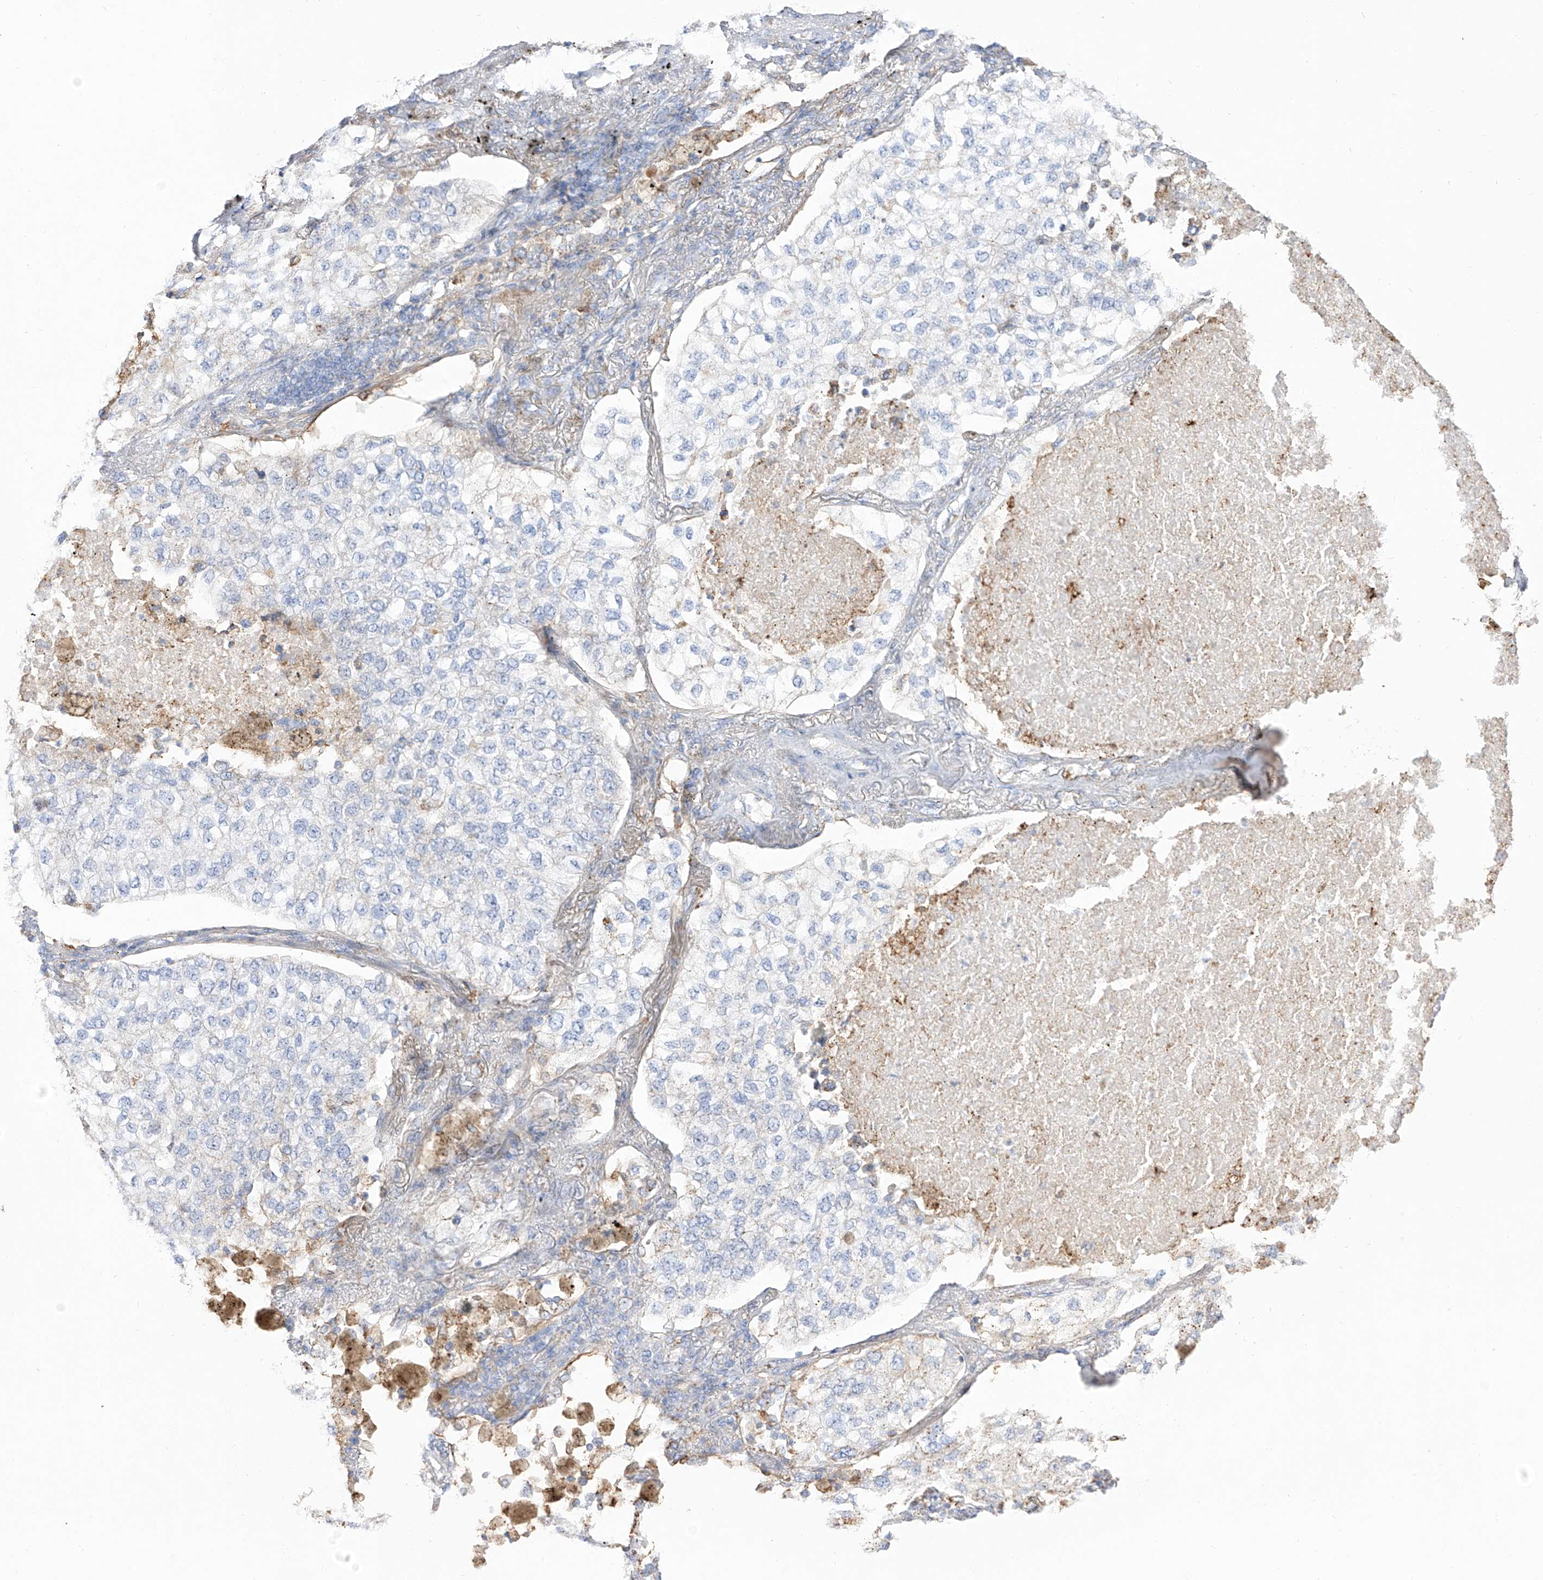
{"staining": {"intensity": "negative", "quantity": "none", "location": "none"}, "tissue": "lung cancer", "cell_type": "Tumor cells", "image_type": "cancer", "snomed": [{"axis": "morphology", "description": "Adenocarcinoma, NOS"}, {"axis": "topography", "description": "Lung"}], "caption": "Human lung adenocarcinoma stained for a protein using IHC shows no staining in tumor cells.", "gene": "ZGRF1", "patient": {"sex": "male", "age": 63}}